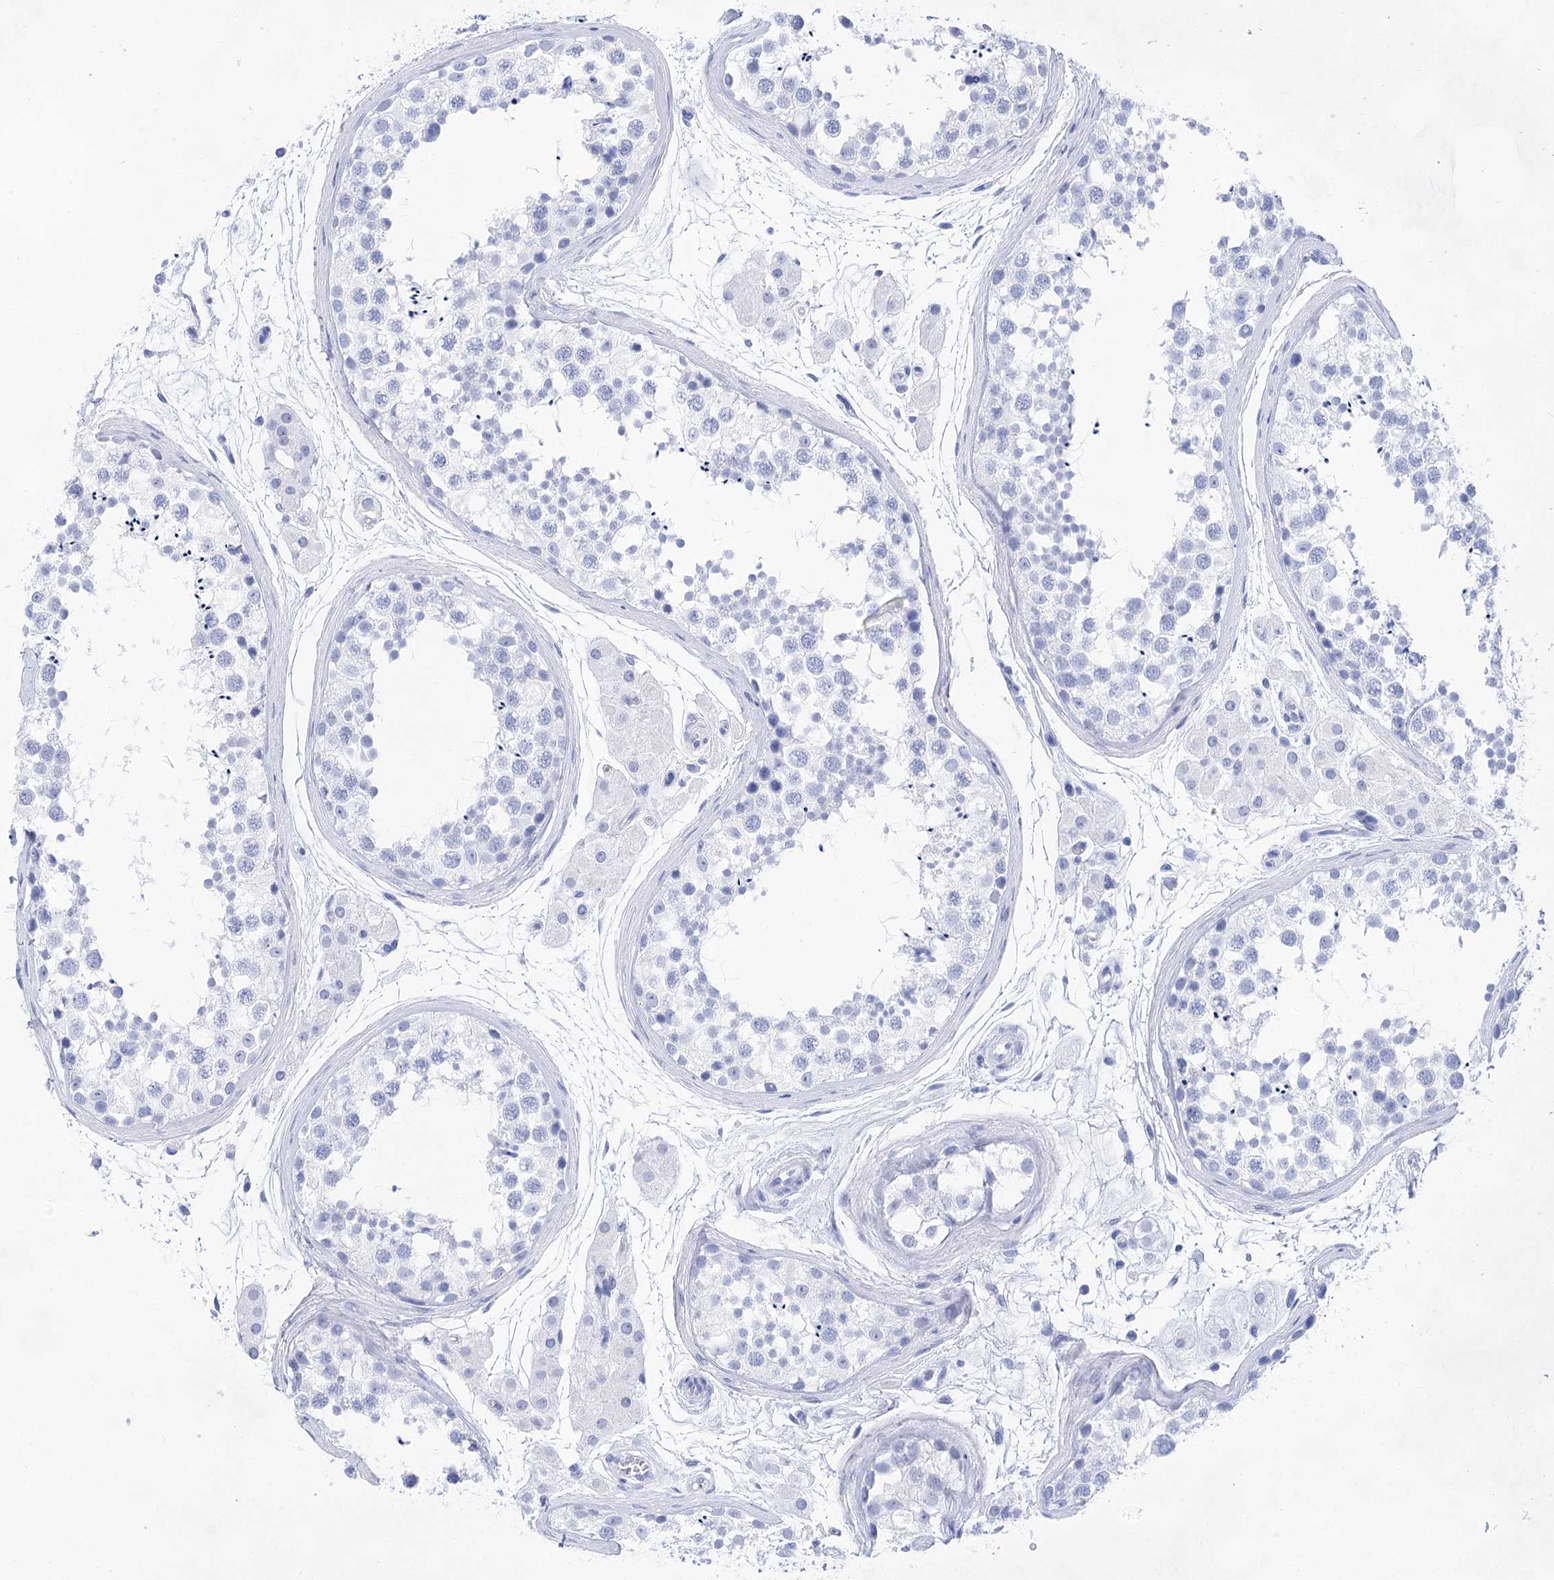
{"staining": {"intensity": "negative", "quantity": "none", "location": "none"}, "tissue": "testis", "cell_type": "Cells in seminiferous ducts", "image_type": "normal", "snomed": [{"axis": "morphology", "description": "Normal tissue, NOS"}, {"axis": "topography", "description": "Testis"}], "caption": "A high-resolution histopathology image shows immunohistochemistry (IHC) staining of benign testis, which displays no significant positivity in cells in seminiferous ducts. (DAB immunohistochemistry (IHC), high magnification).", "gene": "LALBA", "patient": {"sex": "male", "age": 56}}